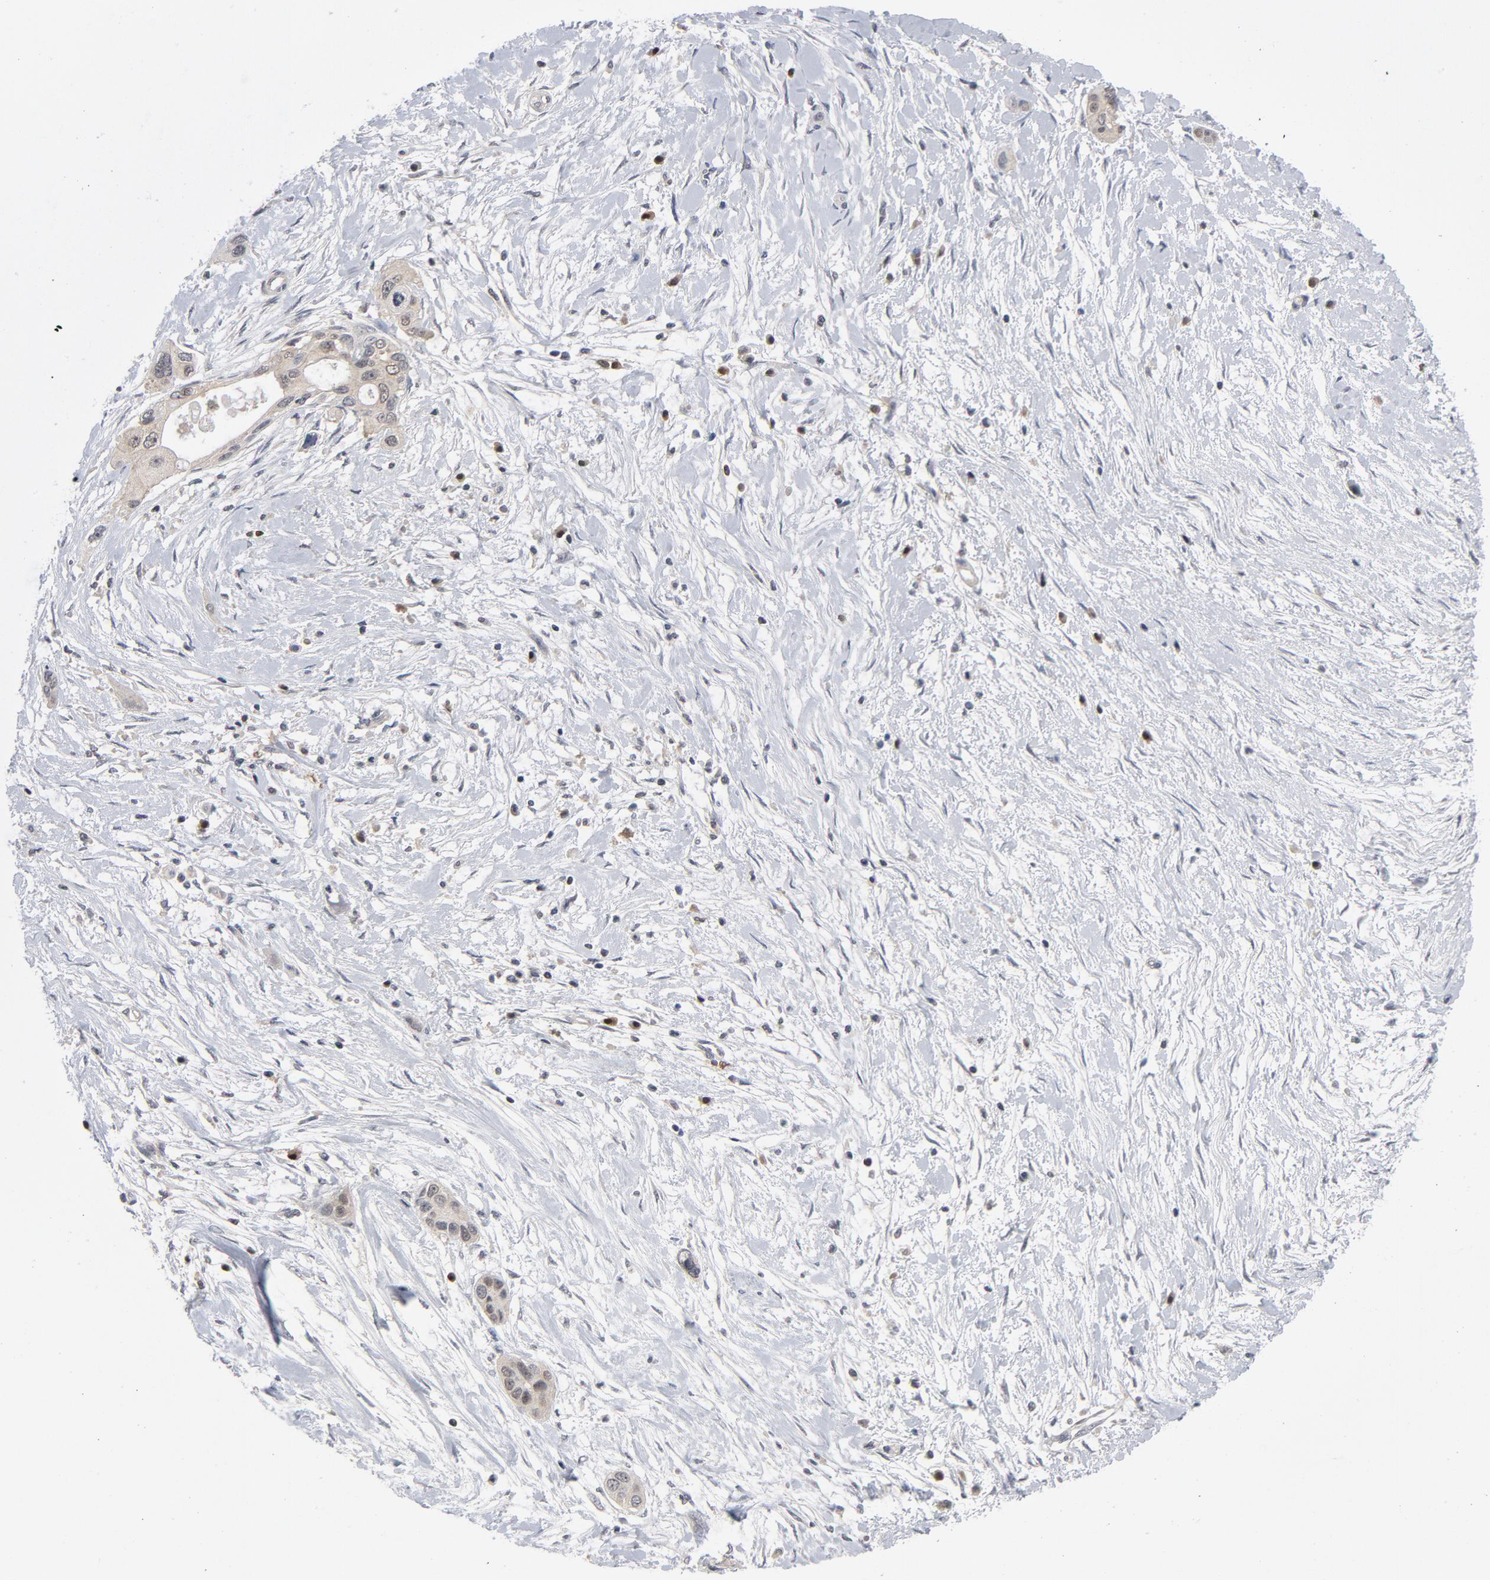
{"staining": {"intensity": "weak", "quantity": ">75%", "location": "cytoplasmic/membranous"}, "tissue": "pancreatic cancer", "cell_type": "Tumor cells", "image_type": "cancer", "snomed": [{"axis": "morphology", "description": "Adenocarcinoma, NOS"}, {"axis": "topography", "description": "Pancreas"}], "caption": "Weak cytoplasmic/membranous protein staining is present in approximately >75% of tumor cells in pancreatic cancer. Using DAB (3,3'-diaminobenzidine) (brown) and hematoxylin (blue) stains, captured at high magnification using brightfield microscopy.", "gene": "TRADD", "patient": {"sex": "female", "age": 60}}